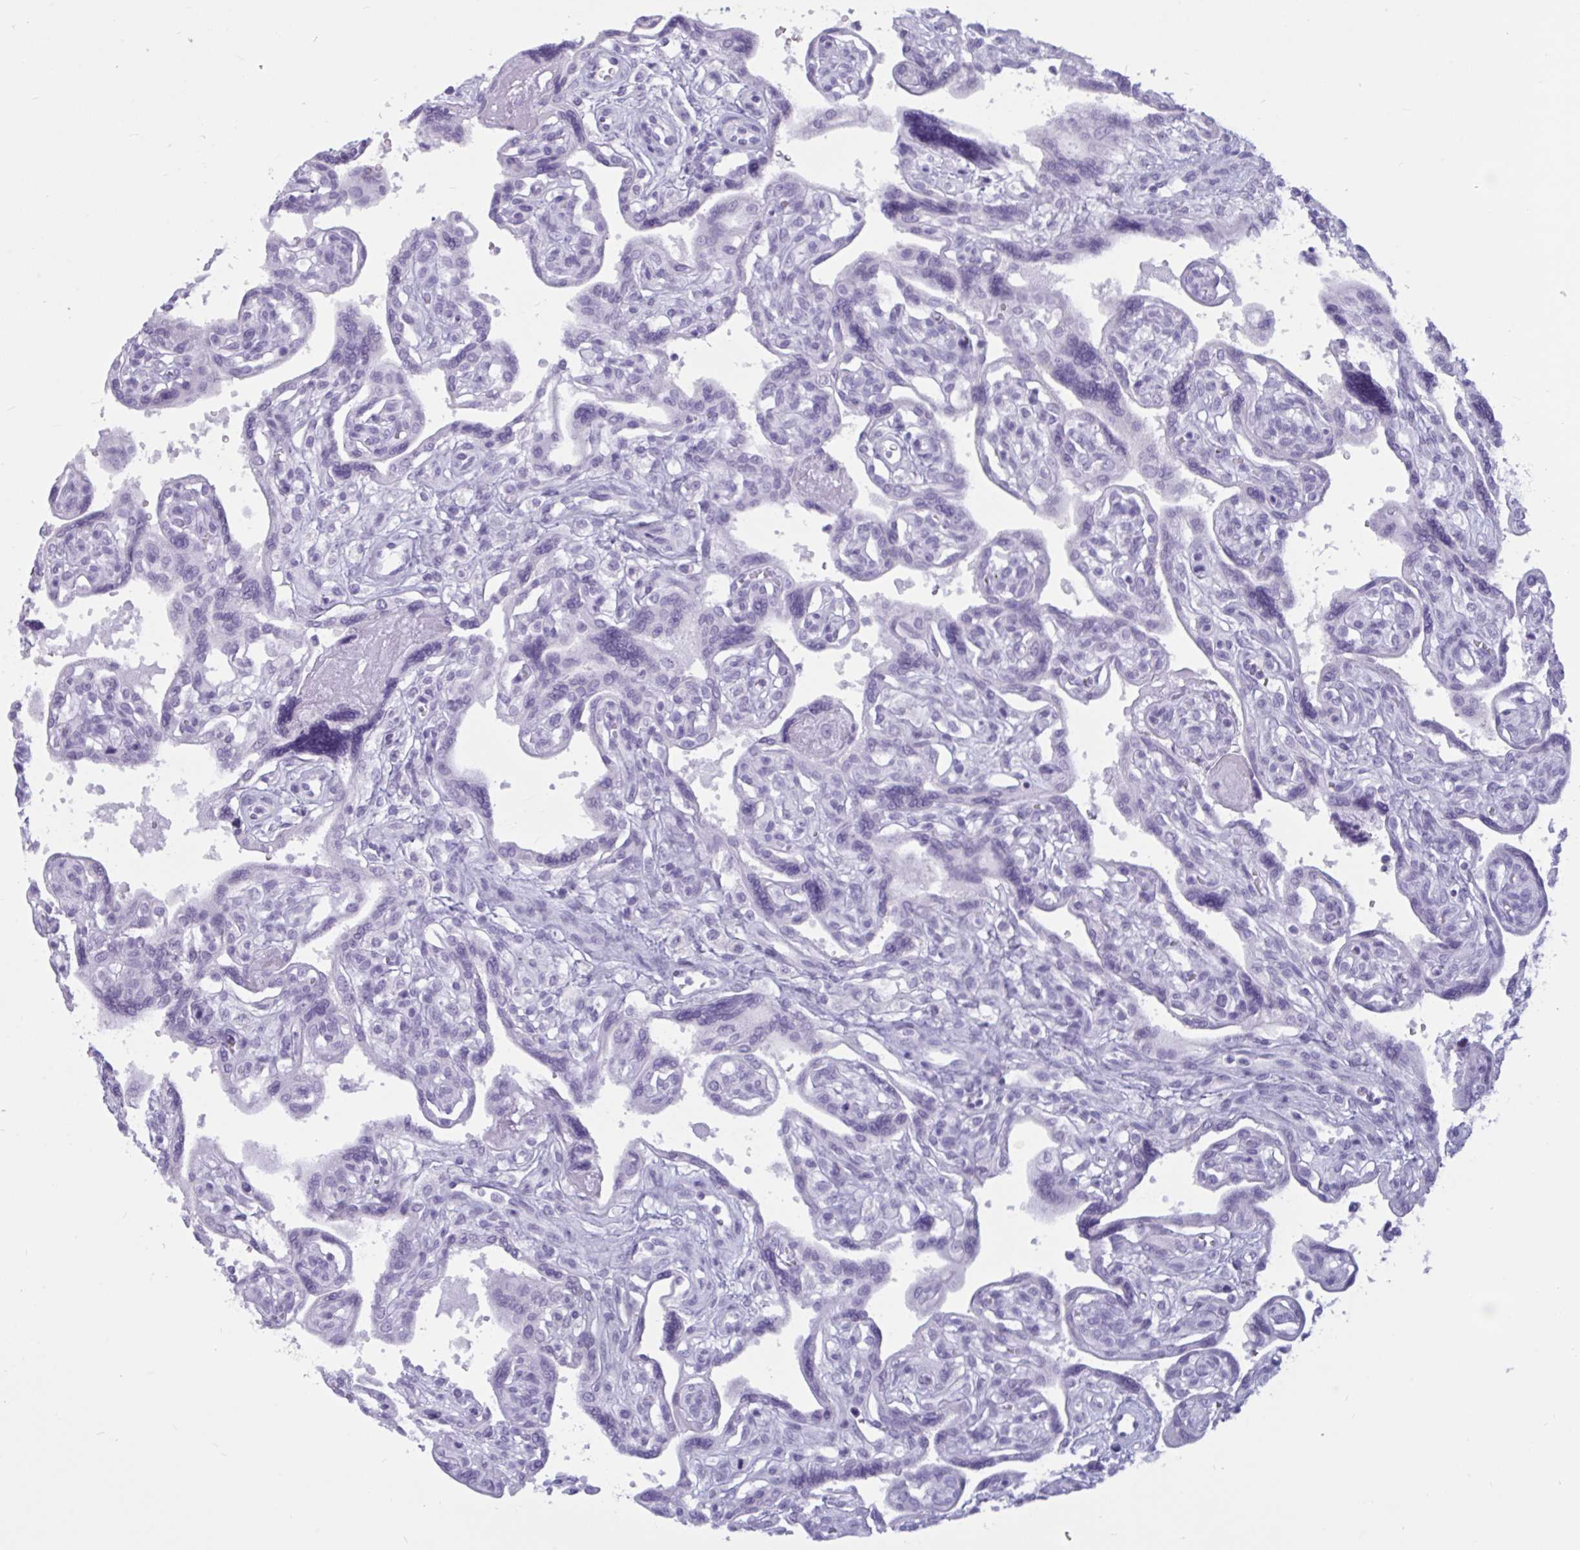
{"staining": {"intensity": "negative", "quantity": "none", "location": "none"}, "tissue": "placenta", "cell_type": "Decidual cells", "image_type": "normal", "snomed": [{"axis": "morphology", "description": "Normal tissue, NOS"}, {"axis": "topography", "description": "Placenta"}], "caption": "Immunohistochemistry (IHC) micrograph of unremarkable placenta: human placenta stained with DAB exhibits no significant protein staining in decidual cells.", "gene": "BBS10", "patient": {"sex": "female", "age": 39}}